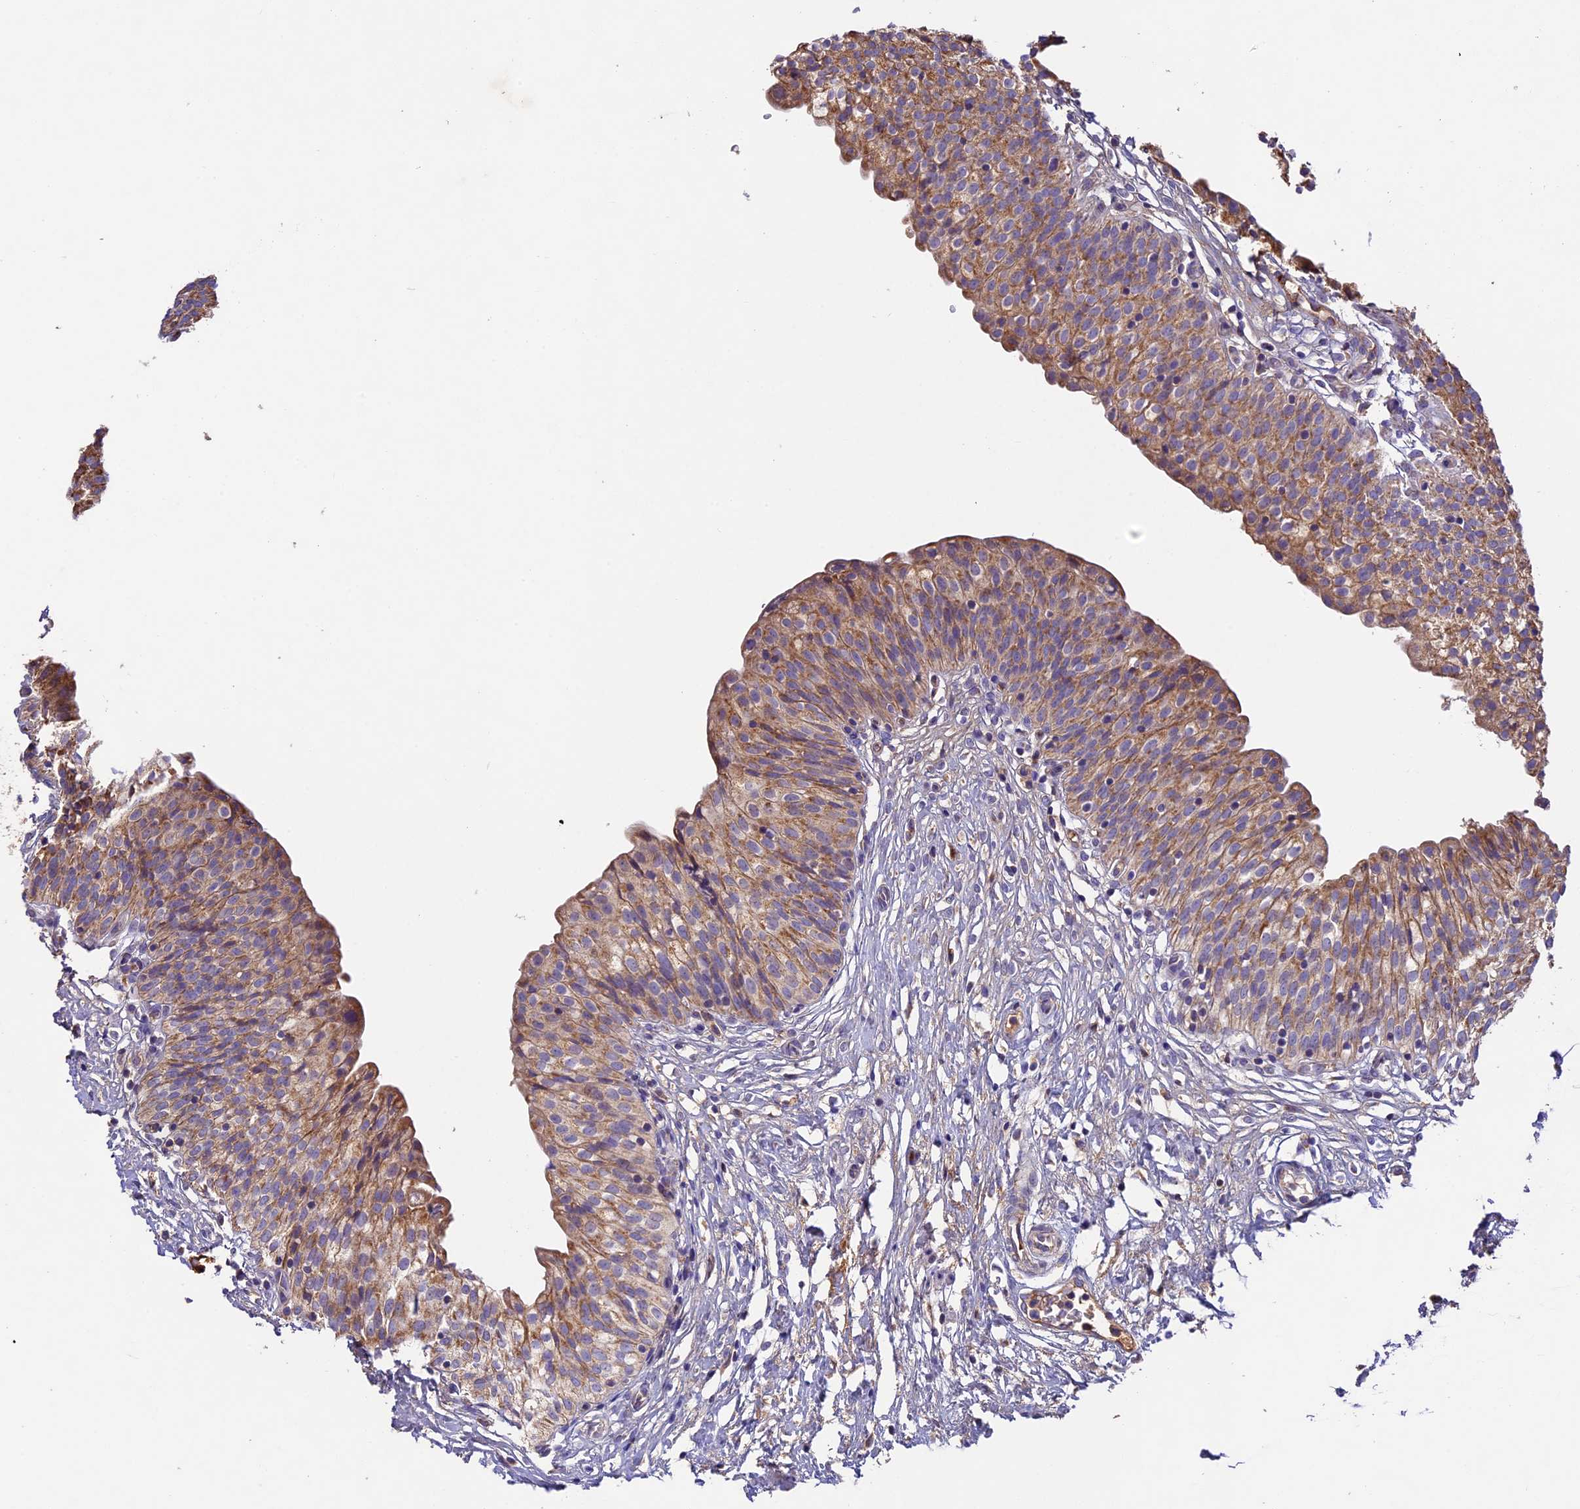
{"staining": {"intensity": "moderate", "quantity": ">75%", "location": "cytoplasmic/membranous"}, "tissue": "urinary bladder", "cell_type": "Urothelial cells", "image_type": "normal", "snomed": [{"axis": "morphology", "description": "Normal tissue, NOS"}, {"axis": "topography", "description": "Urinary bladder"}], "caption": "Brown immunohistochemical staining in normal urinary bladder reveals moderate cytoplasmic/membranous positivity in about >75% of urothelial cells. Nuclei are stained in blue.", "gene": "OCEL1", "patient": {"sex": "male", "age": 55}}